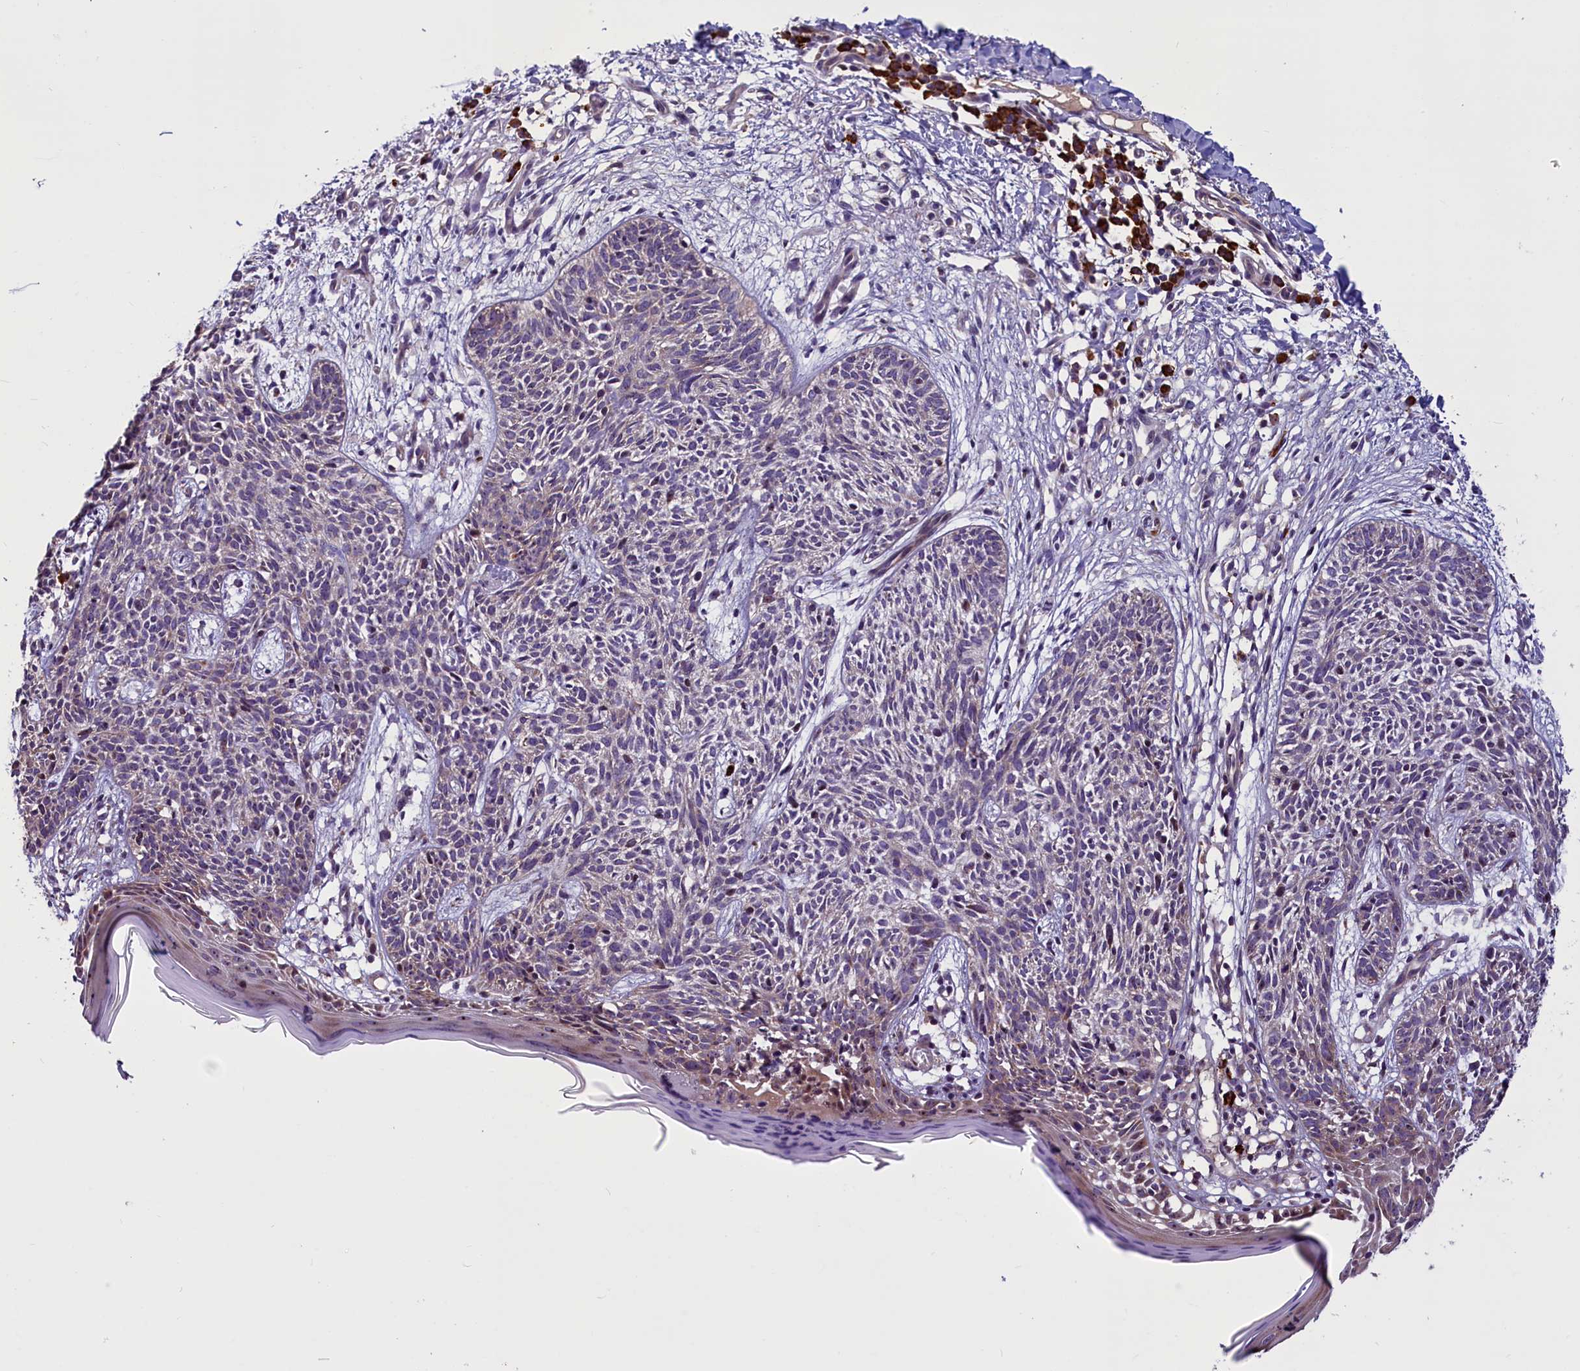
{"staining": {"intensity": "negative", "quantity": "none", "location": "none"}, "tissue": "skin cancer", "cell_type": "Tumor cells", "image_type": "cancer", "snomed": [{"axis": "morphology", "description": "Basal cell carcinoma"}, {"axis": "topography", "description": "Skin"}], "caption": "Tumor cells show no significant expression in skin cancer.", "gene": "FRY", "patient": {"sex": "female", "age": 66}}